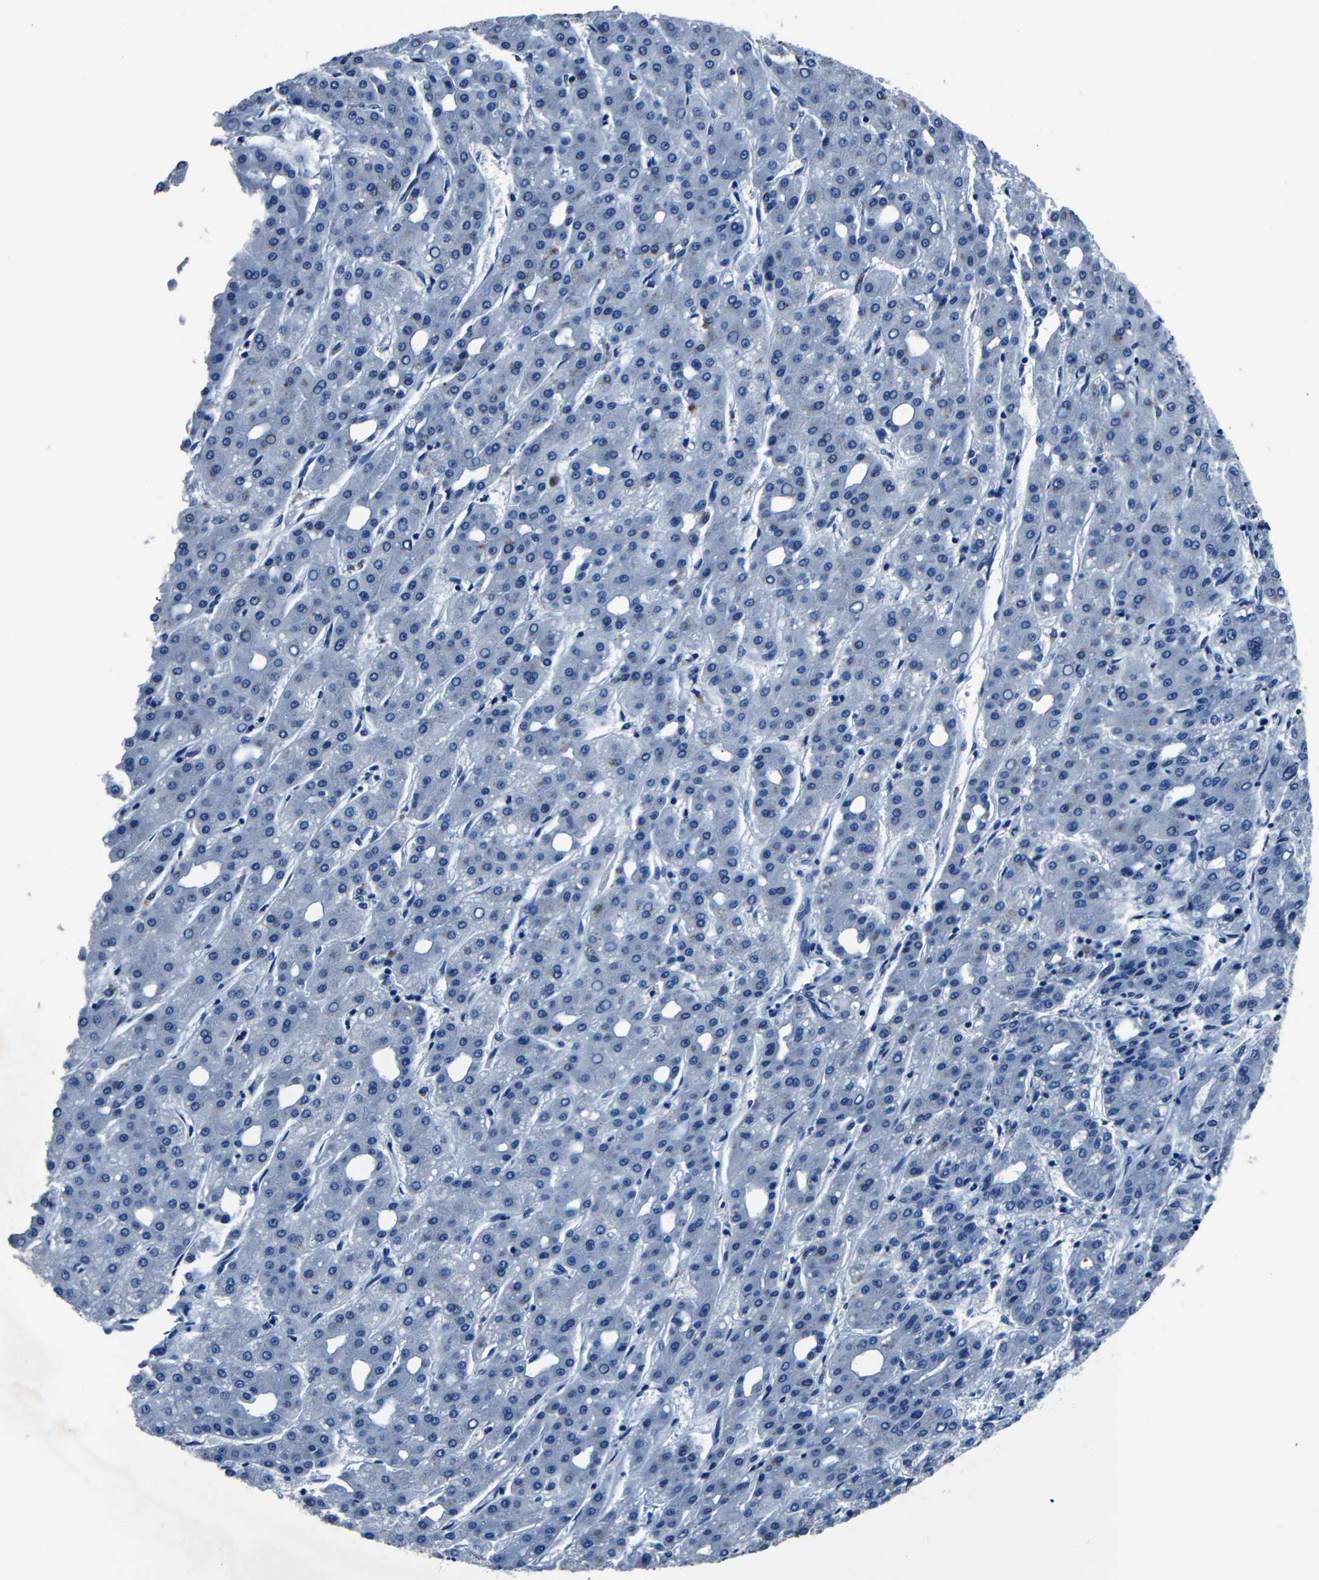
{"staining": {"intensity": "negative", "quantity": "none", "location": "none"}, "tissue": "liver cancer", "cell_type": "Tumor cells", "image_type": "cancer", "snomed": [{"axis": "morphology", "description": "Carcinoma, Hepatocellular, NOS"}, {"axis": "topography", "description": "Liver"}], "caption": "Protein analysis of liver cancer (hepatocellular carcinoma) shows no significant staining in tumor cells. (Stains: DAB IHC with hematoxylin counter stain, Microscopy: brightfield microscopy at high magnification).", "gene": "NCMAP", "patient": {"sex": "male", "age": 65}}